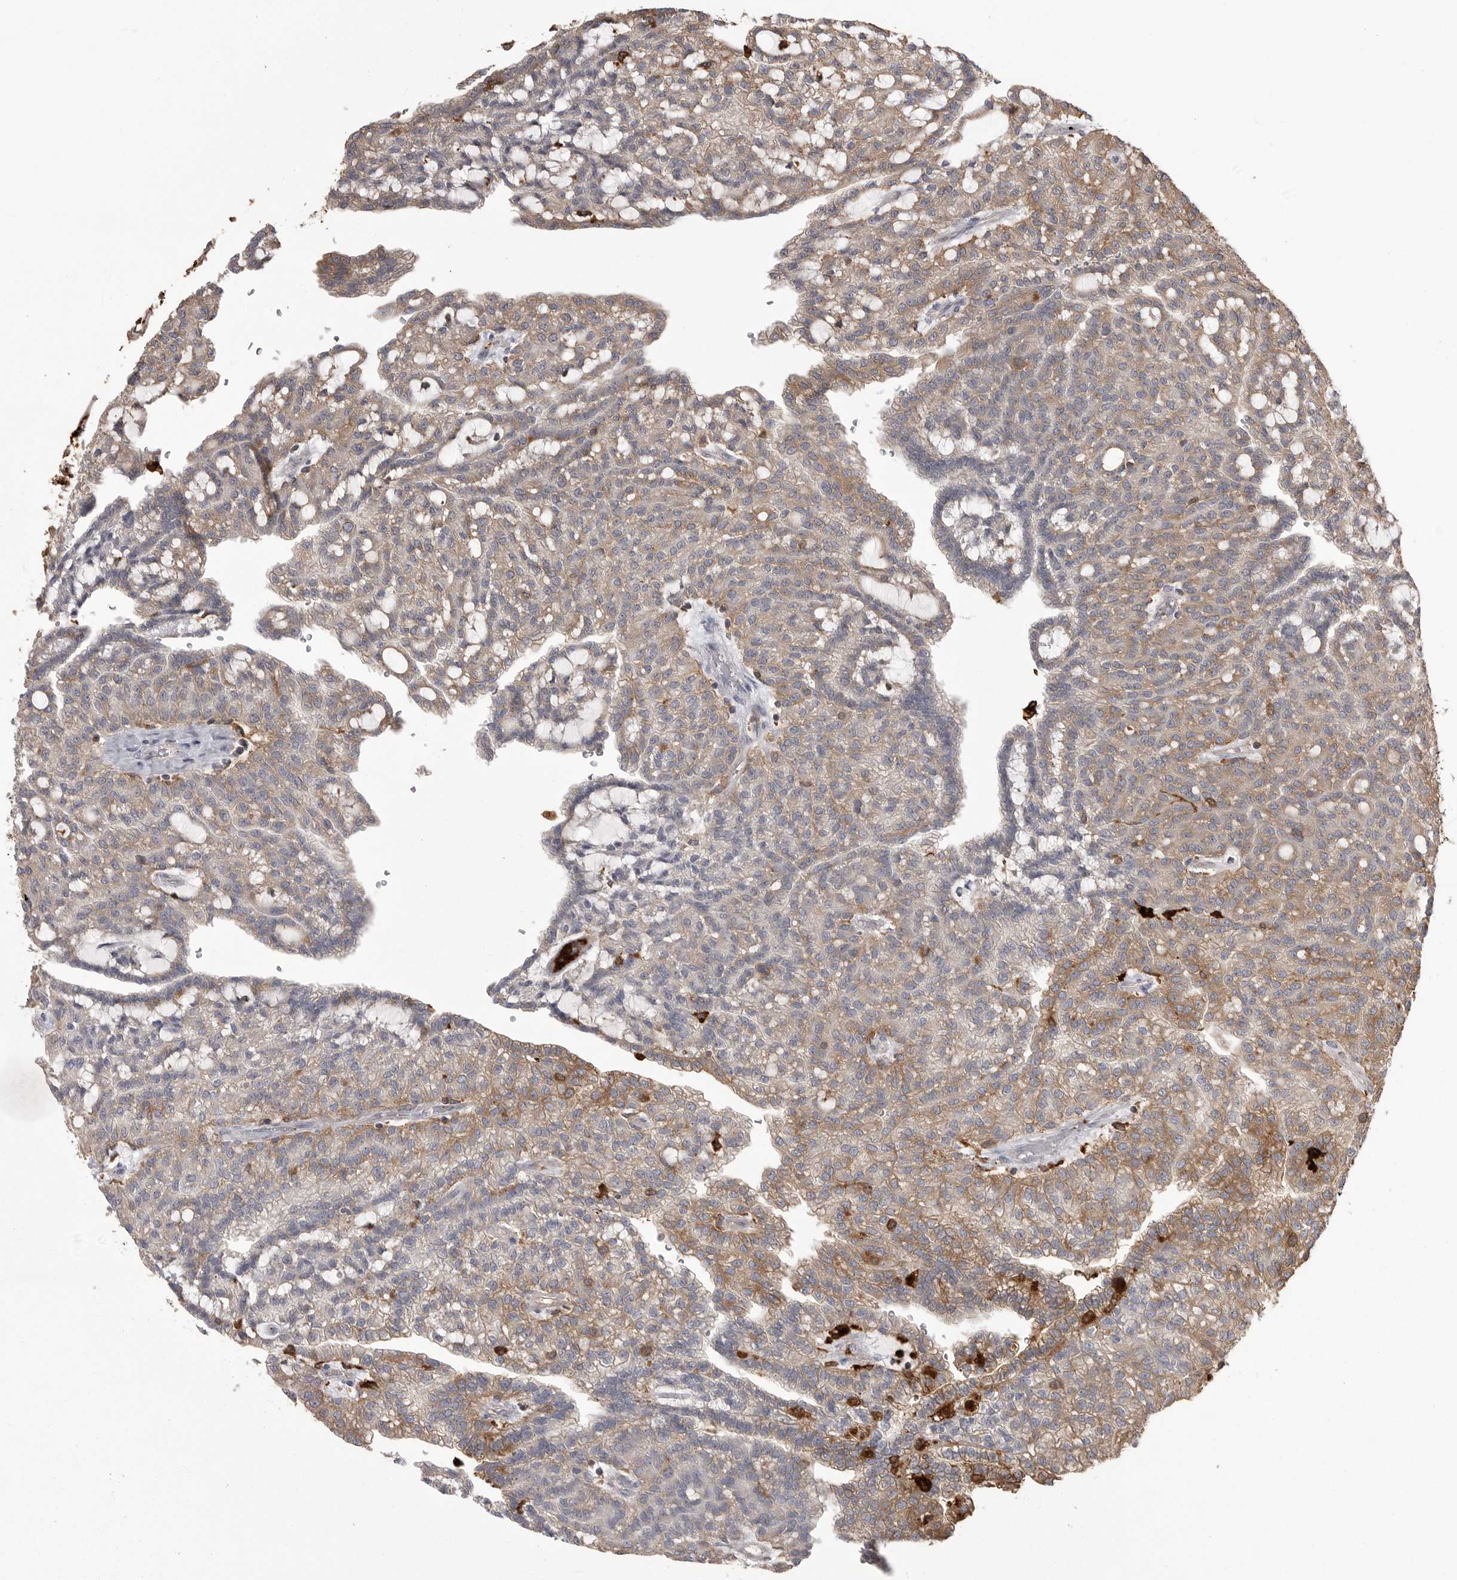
{"staining": {"intensity": "weak", "quantity": ">75%", "location": "cytoplasmic/membranous"}, "tissue": "renal cancer", "cell_type": "Tumor cells", "image_type": "cancer", "snomed": [{"axis": "morphology", "description": "Adenocarcinoma, NOS"}, {"axis": "topography", "description": "Kidney"}], "caption": "Renal adenocarcinoma stained with DAB immunohistochemistry (IHC) displays low levels of weak cytoplasmic/membranous positivity in approximately >75% of tumor cells.", "gene": "CMTM6", "patient": {"sex": "male", "age": 63}}